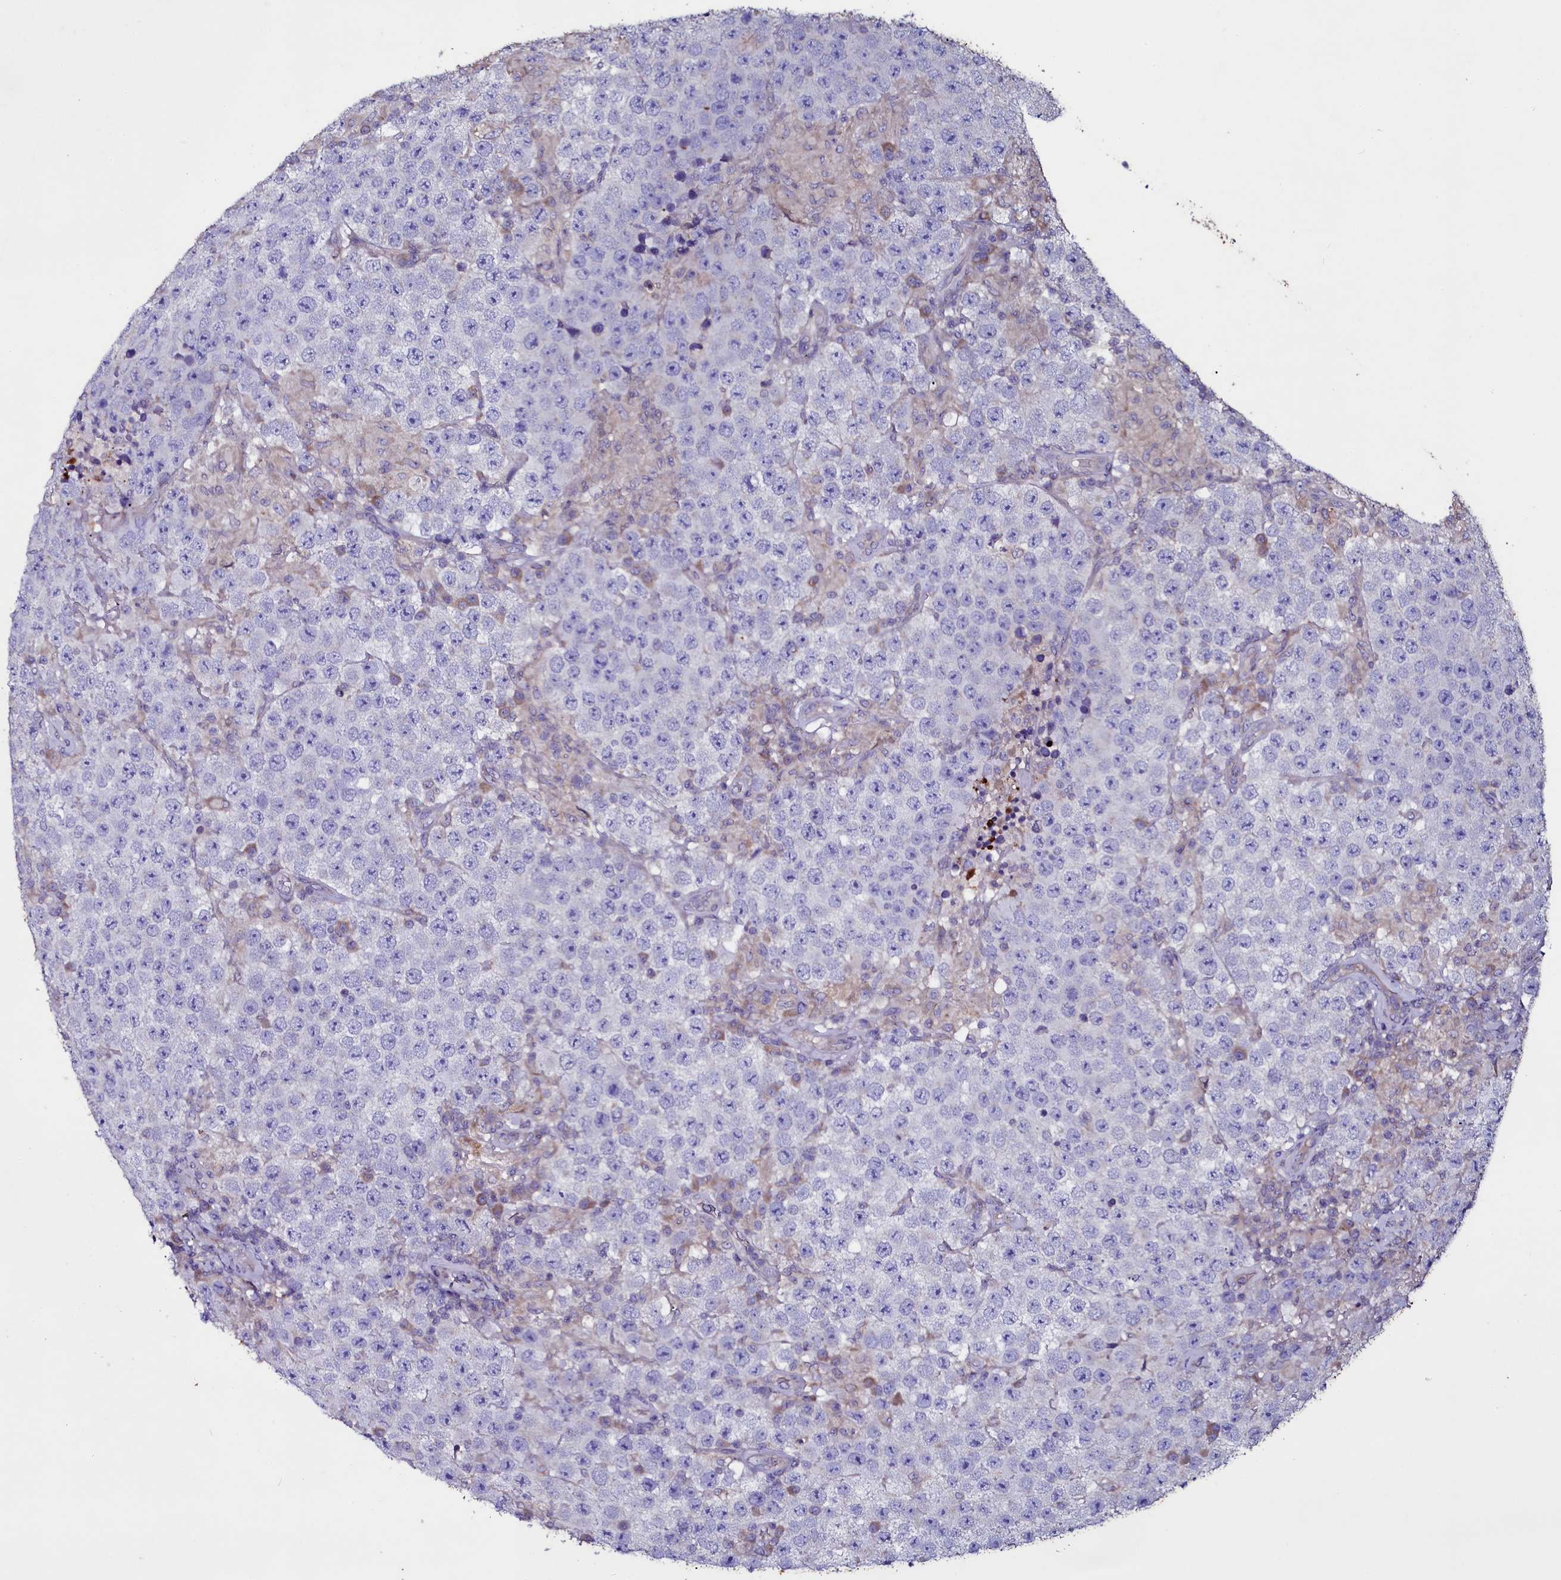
{"staining": {"intensity": "negative", "quantity": "none", "location": "none"}, "tissue": "testis cancer", "cell_type": "Tumor cells", "image_type": "cancer", "snomed": [{"axis": "morphology", "description": "Normal tissue, NOS"}, {"axis": "morphology", "description": "Urothelial carcinoma, High grade"}, {"axis": "morphology", "description": "Seminoma, NOS"}, {"axis": "morphology", "description": "Carcinoma, Embryonal, NOS"}, {"axis": "topography", "description": "Urinary bladder"}, {"axis": "topography", "description": "Testis"}], "caption": "Tumor cells are negative for protein expression in human testis cancer.", "gene": "SELENOT", "patient": {"sex": "male", "age": 41}}